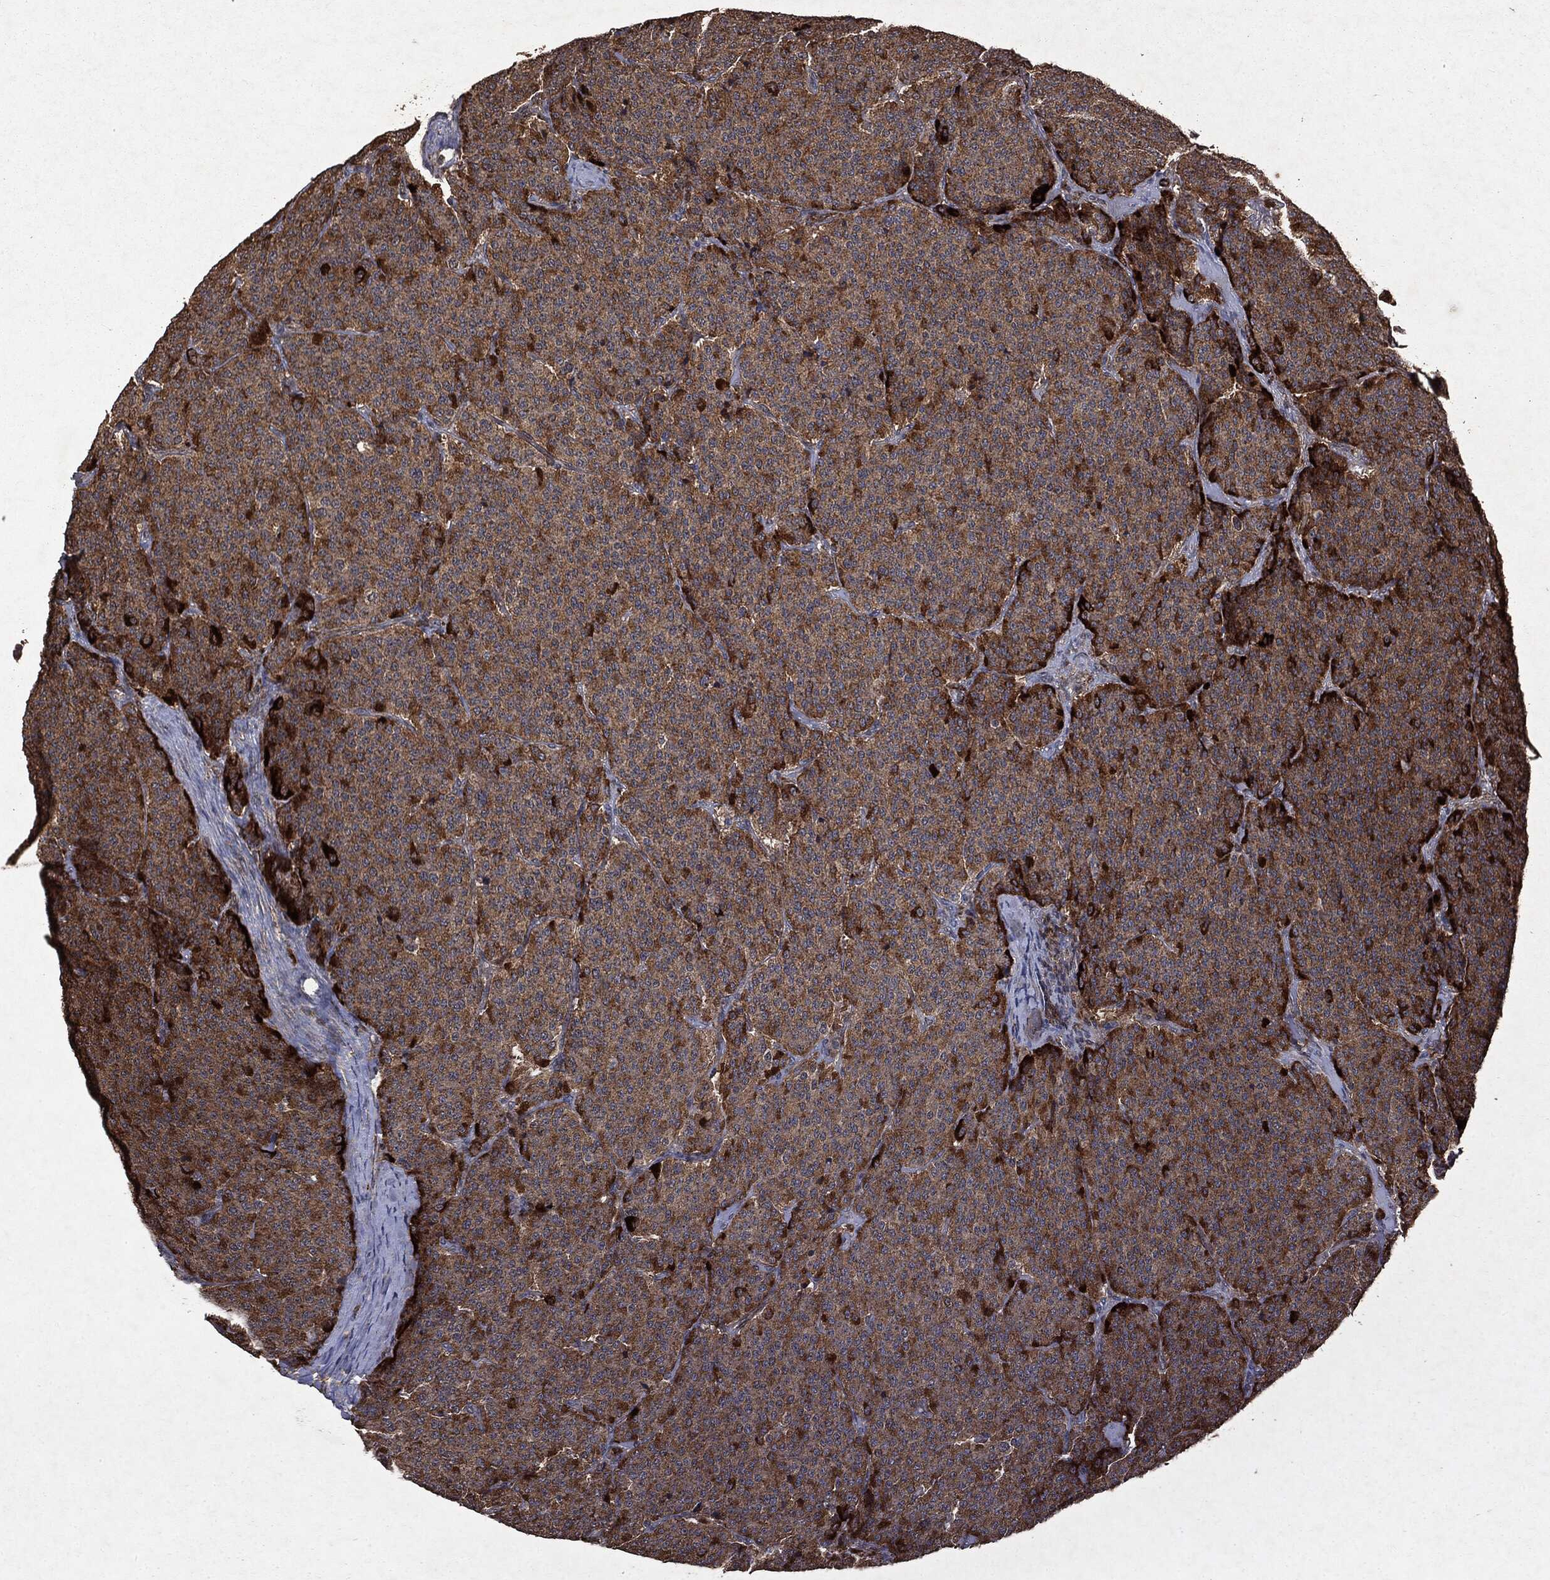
{"staining": {"intensity": "moderate", "quantity": ">75%", "location": "cytoplasmic/membranous"}, "tissue": "carcinoid", "cell_type": "Tumor cells", "image_type": "cancer", "snomed": [{"axis": "morphology", "description": "Carcinoid, malignant, NOS"}, {"axis": "topography", "description": "Small intestine"}], "caption": "Moderate cytoplasmic/membranous protein staining is seen in about >75% of tumor cells in malignant carcinoid.", "gene": "PTEN", "patient": {"sex": "female", "age": 58}}